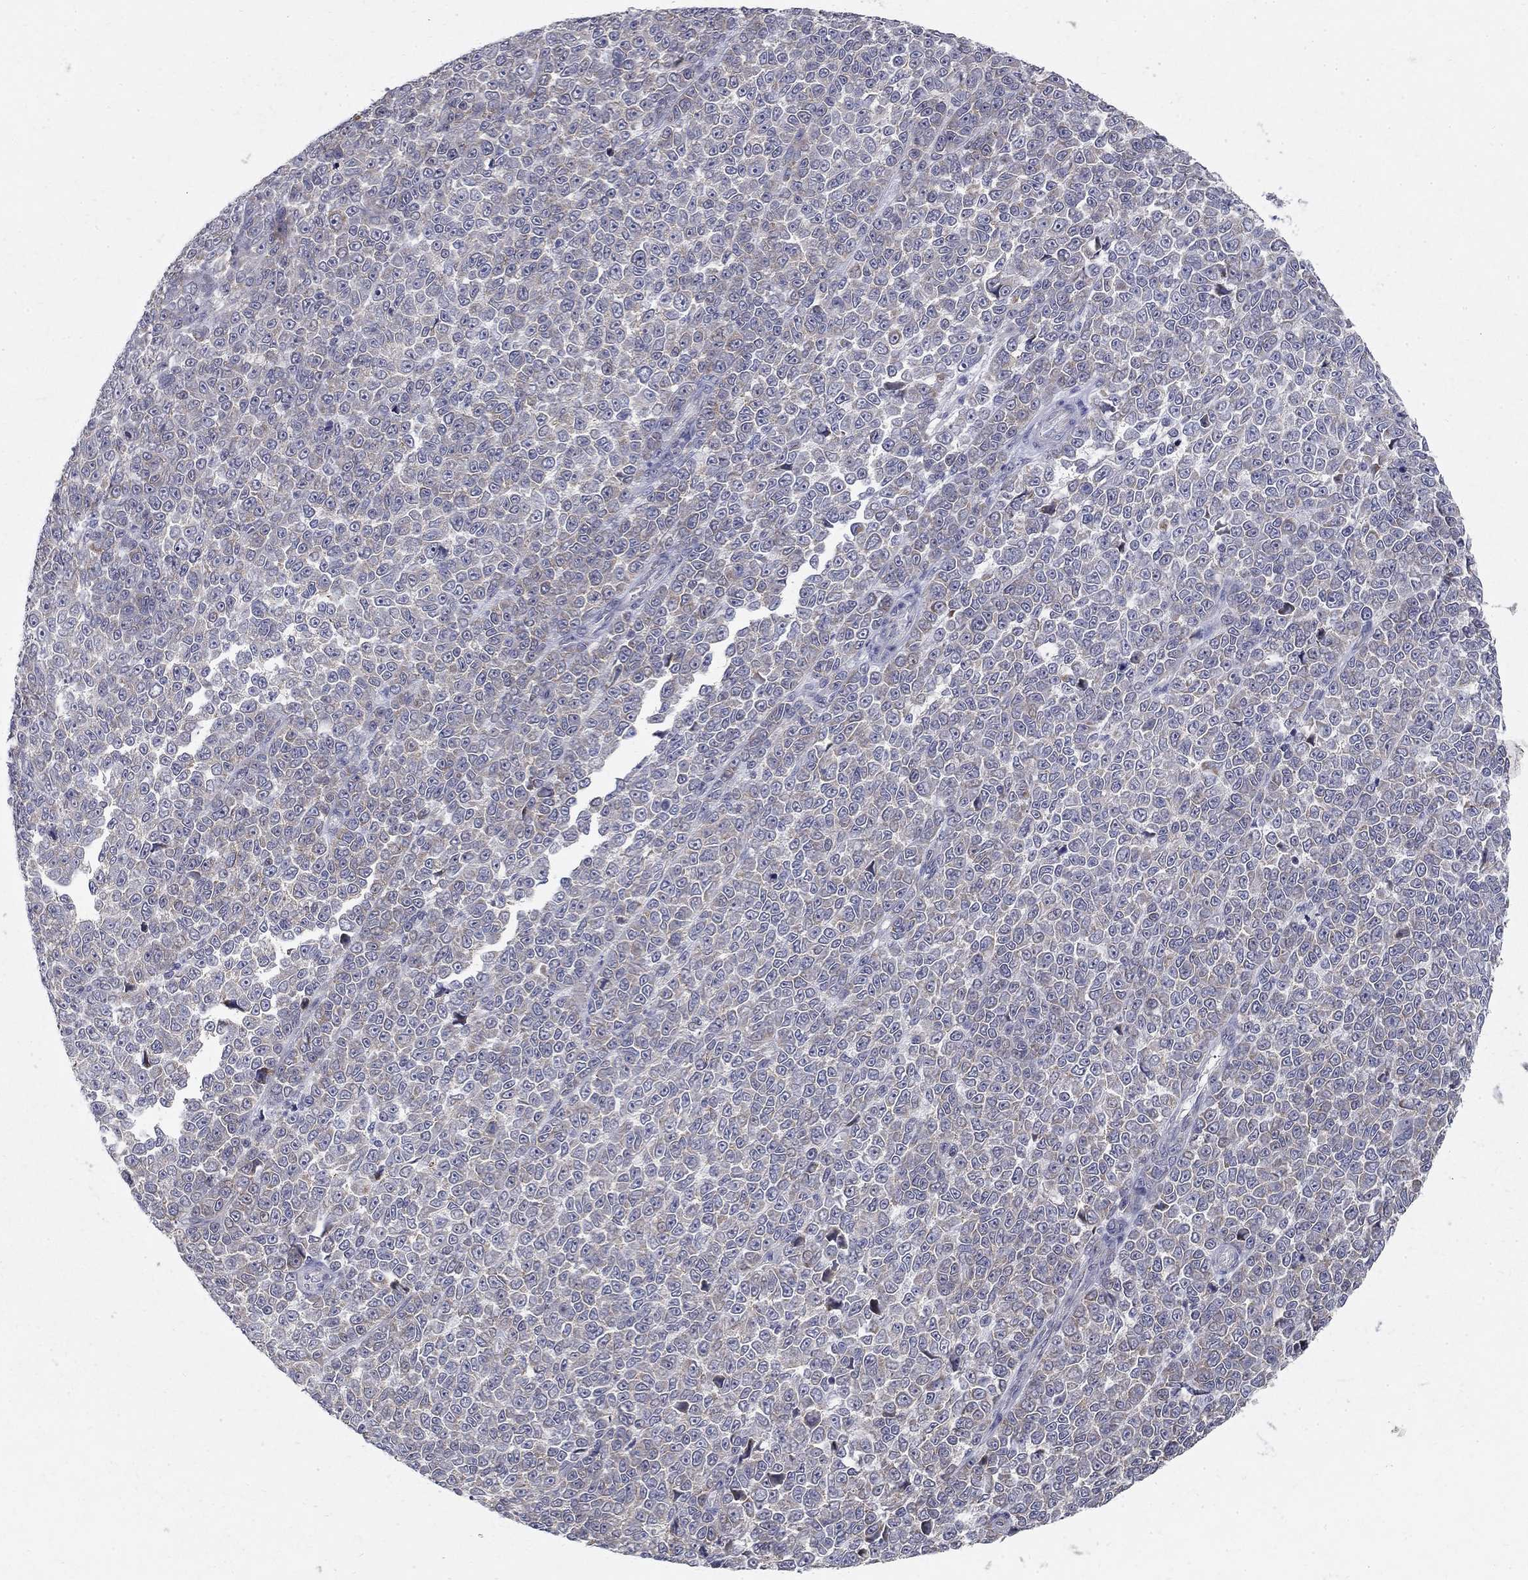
{"staining": {"intensity": "negative", "quantity": "none", "location": "none"}, "tissue": "melanoma", "cell_type": "Tumor cells", "image_type": "cancer", "snomed": [{"axis": "morphology", "description": "Malignant melanoma, NOS"}, {"axis": "topography", "description": "Skin"}], "caption": "The photomicrograph exhibits no staining of tumor cells in melanoma.", "gene": "CLIC6", "patient": {"sex": "female", "age": 95}}